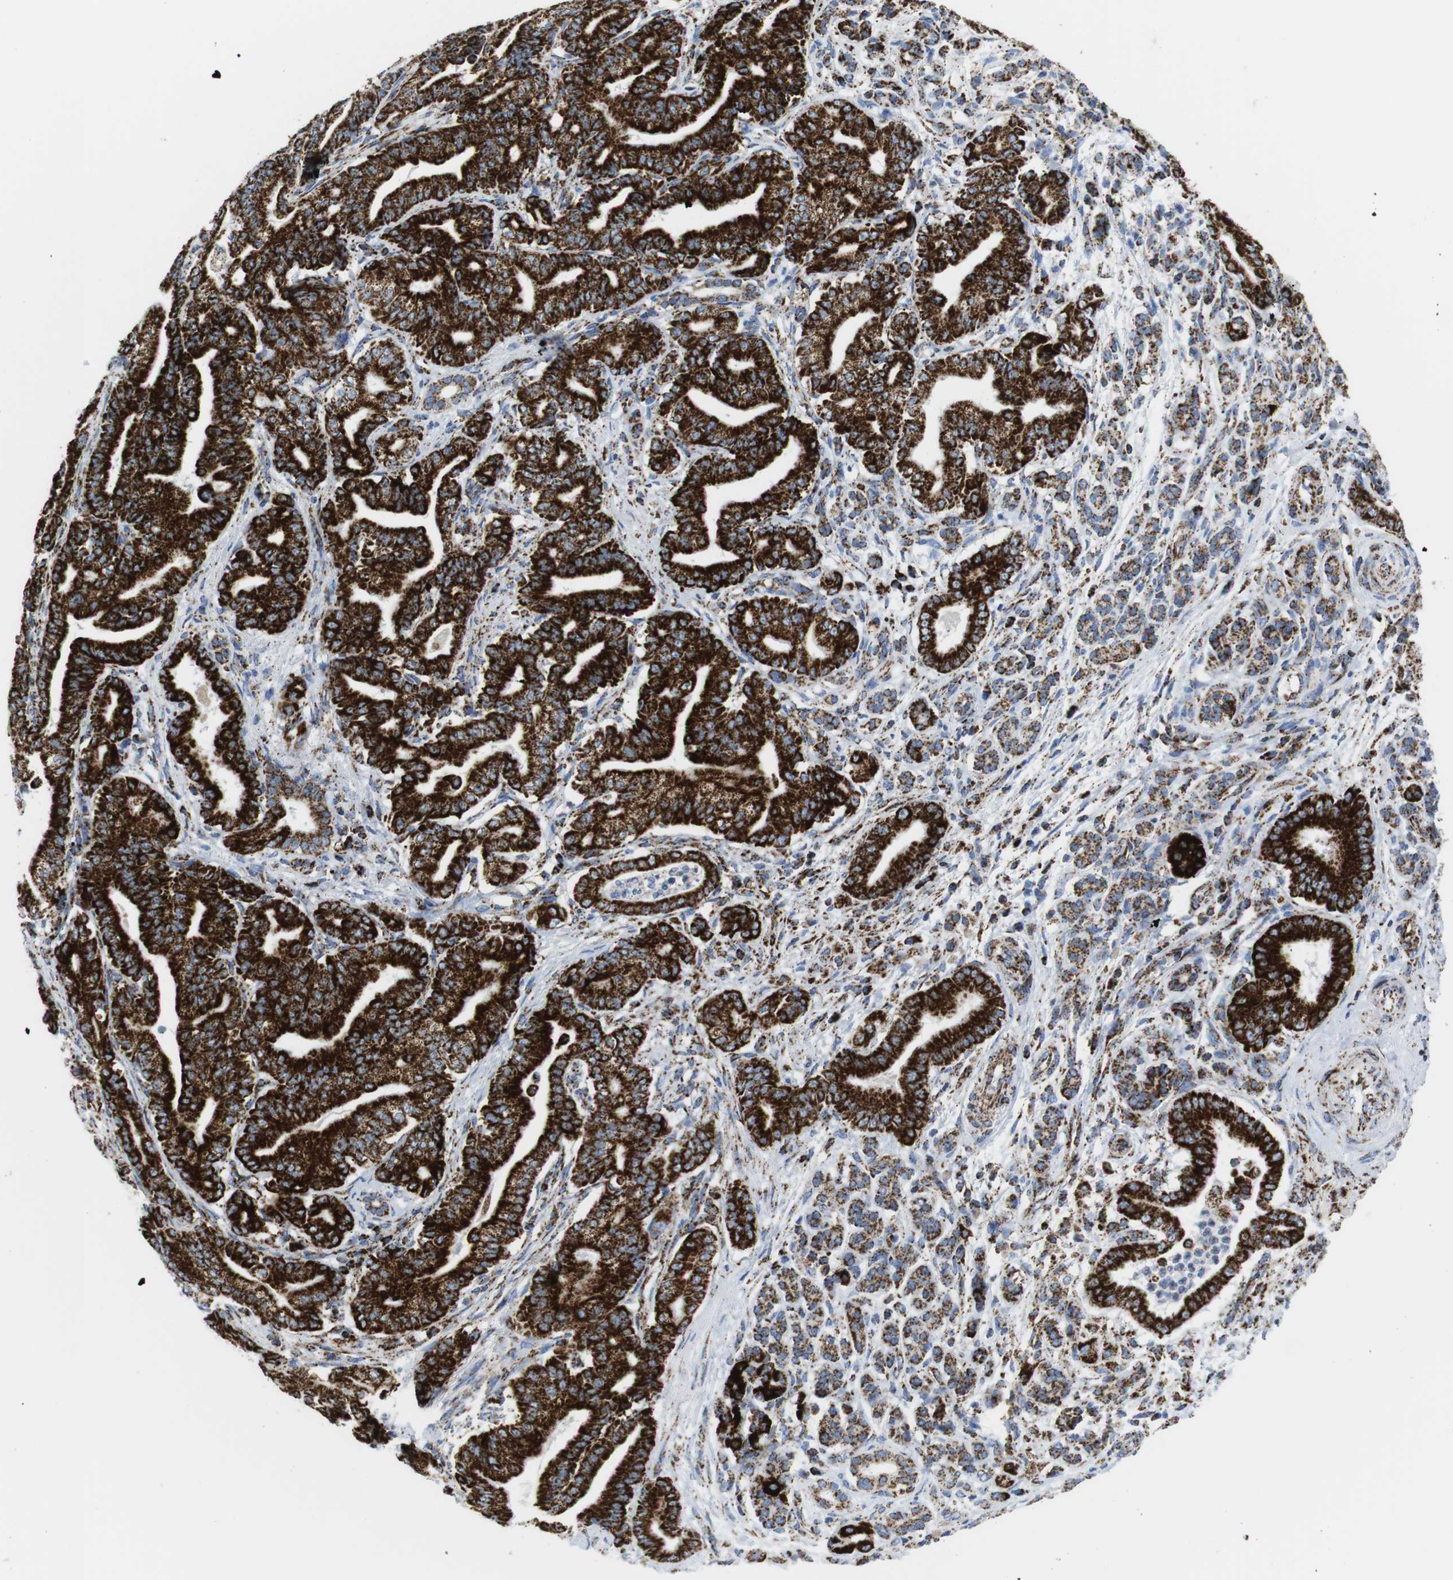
{"staining": {"intensity": "strong", "quantity": ">75%", "location": "cytoplasmic/membranous"}, "tissue": "pancreatic cancer", "cell_type": "Tumor cells", "image_type": "cancer", "snomed": [{"axis": "morphology", "description": "Normal tissue, NOS"}, {"axis": "morphology", "description": "Adenocarcinoma, NOS"}, {"axis": "topography", "description": "Pancreas"}], "caption": "The immunohistochemical stain labels strong cytoplasmic/membranous staining in tumor cells of pancreatic cancer (adenocarcinoma) tissue.", "gene": "ATP5PO", "patient": {"sex": "male", "age": 63}}